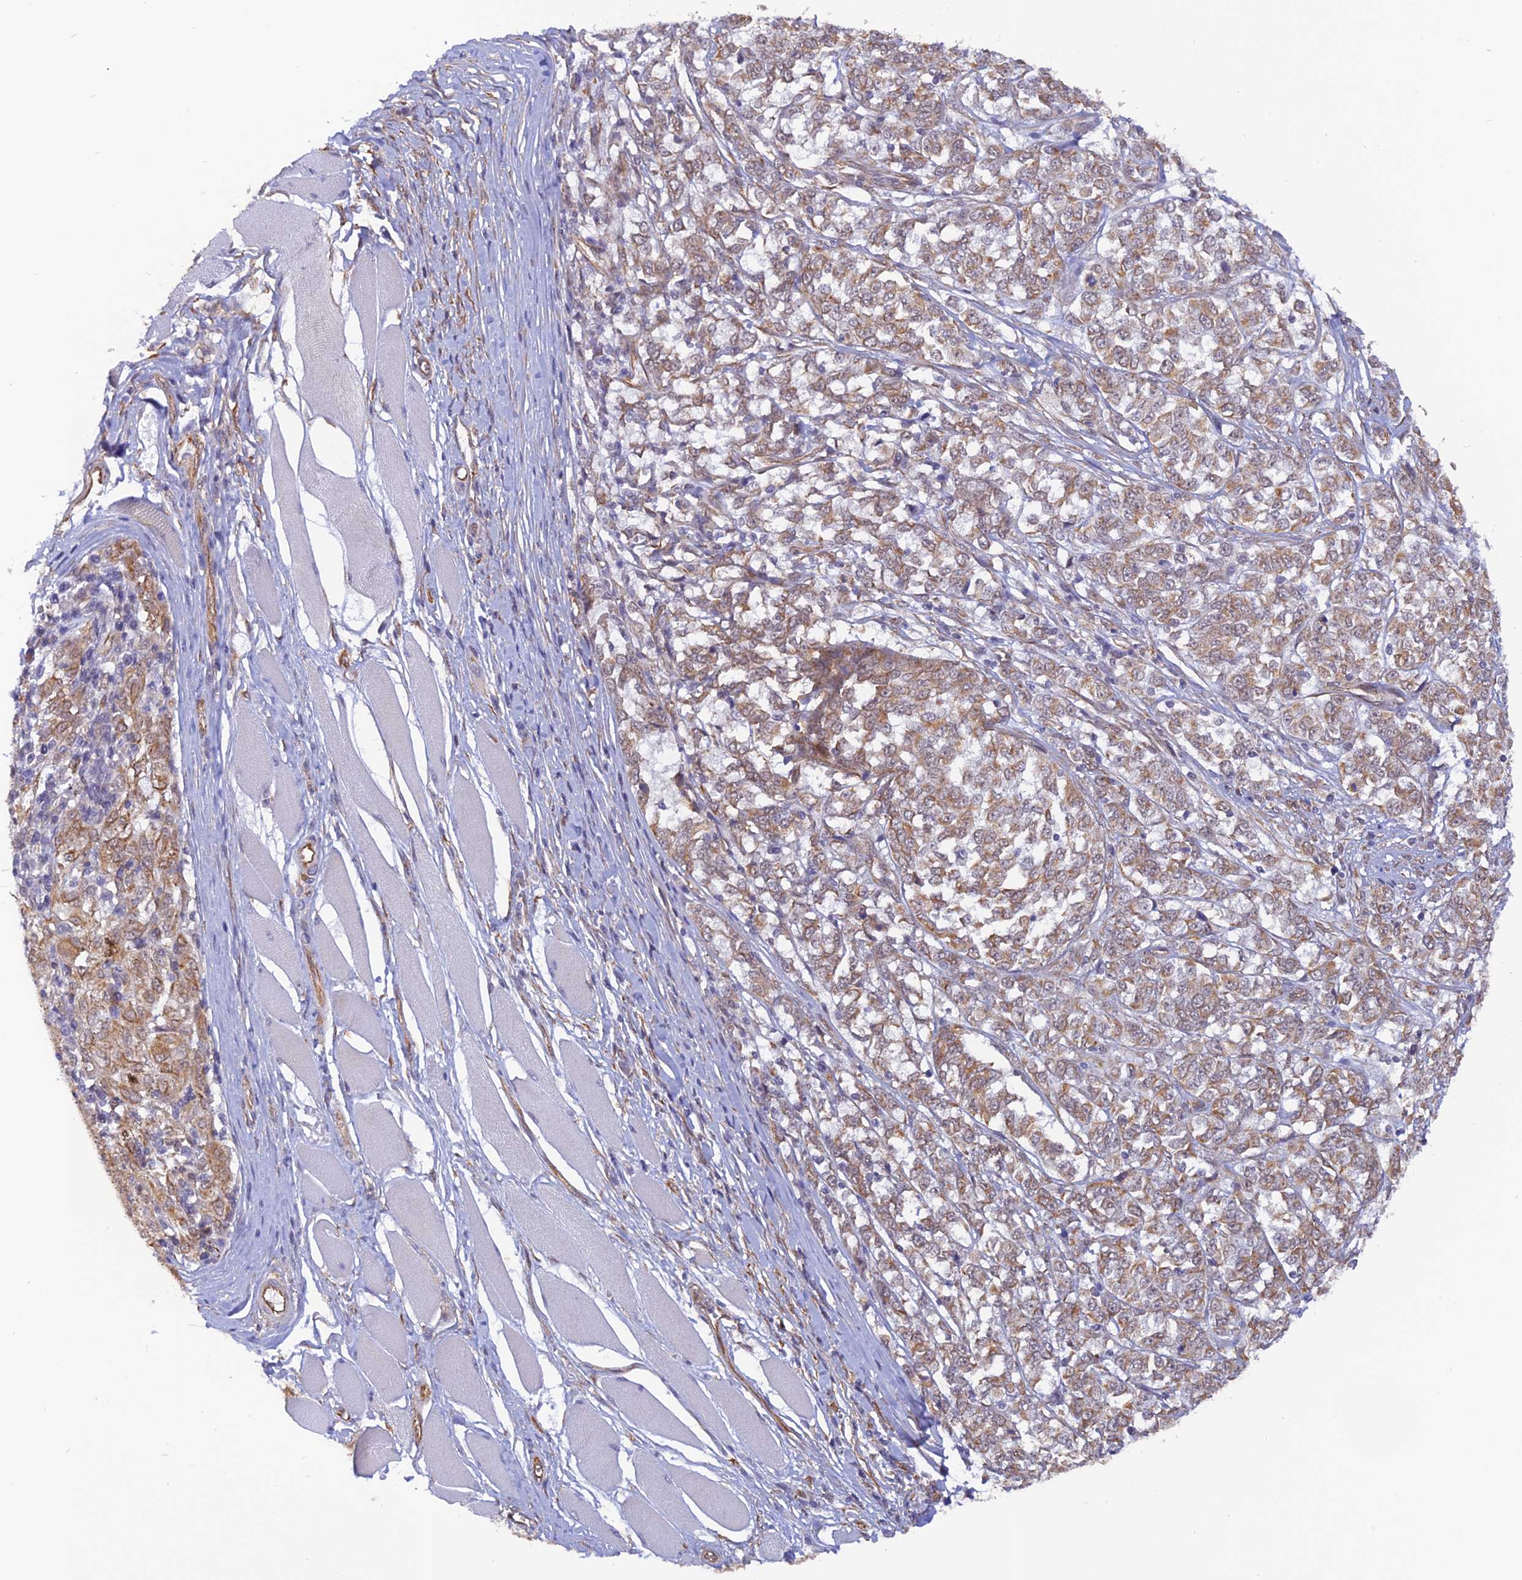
{"staining": {"intensity": "weak", "quantity": ">75%", "location": "cytoplasmic/membranous"}, "tissue": "melanoma", "cell_type": "Tumor cells", "image_type": "cancer", "snomed": [{"axis": "morphology", "description": "Malignant melanoma, NOS"}, {"axis": "topography", "description": "Skin"}], "caption": "High-power microscopy captured an immunohistochemistry (IHC) micrograph of melanoma, revealing weak cytoplasmic/membranous staining in about >75% of tumor cells.", "gene": "PAGR1", "patient": {"sex": "female", "age": 72}}